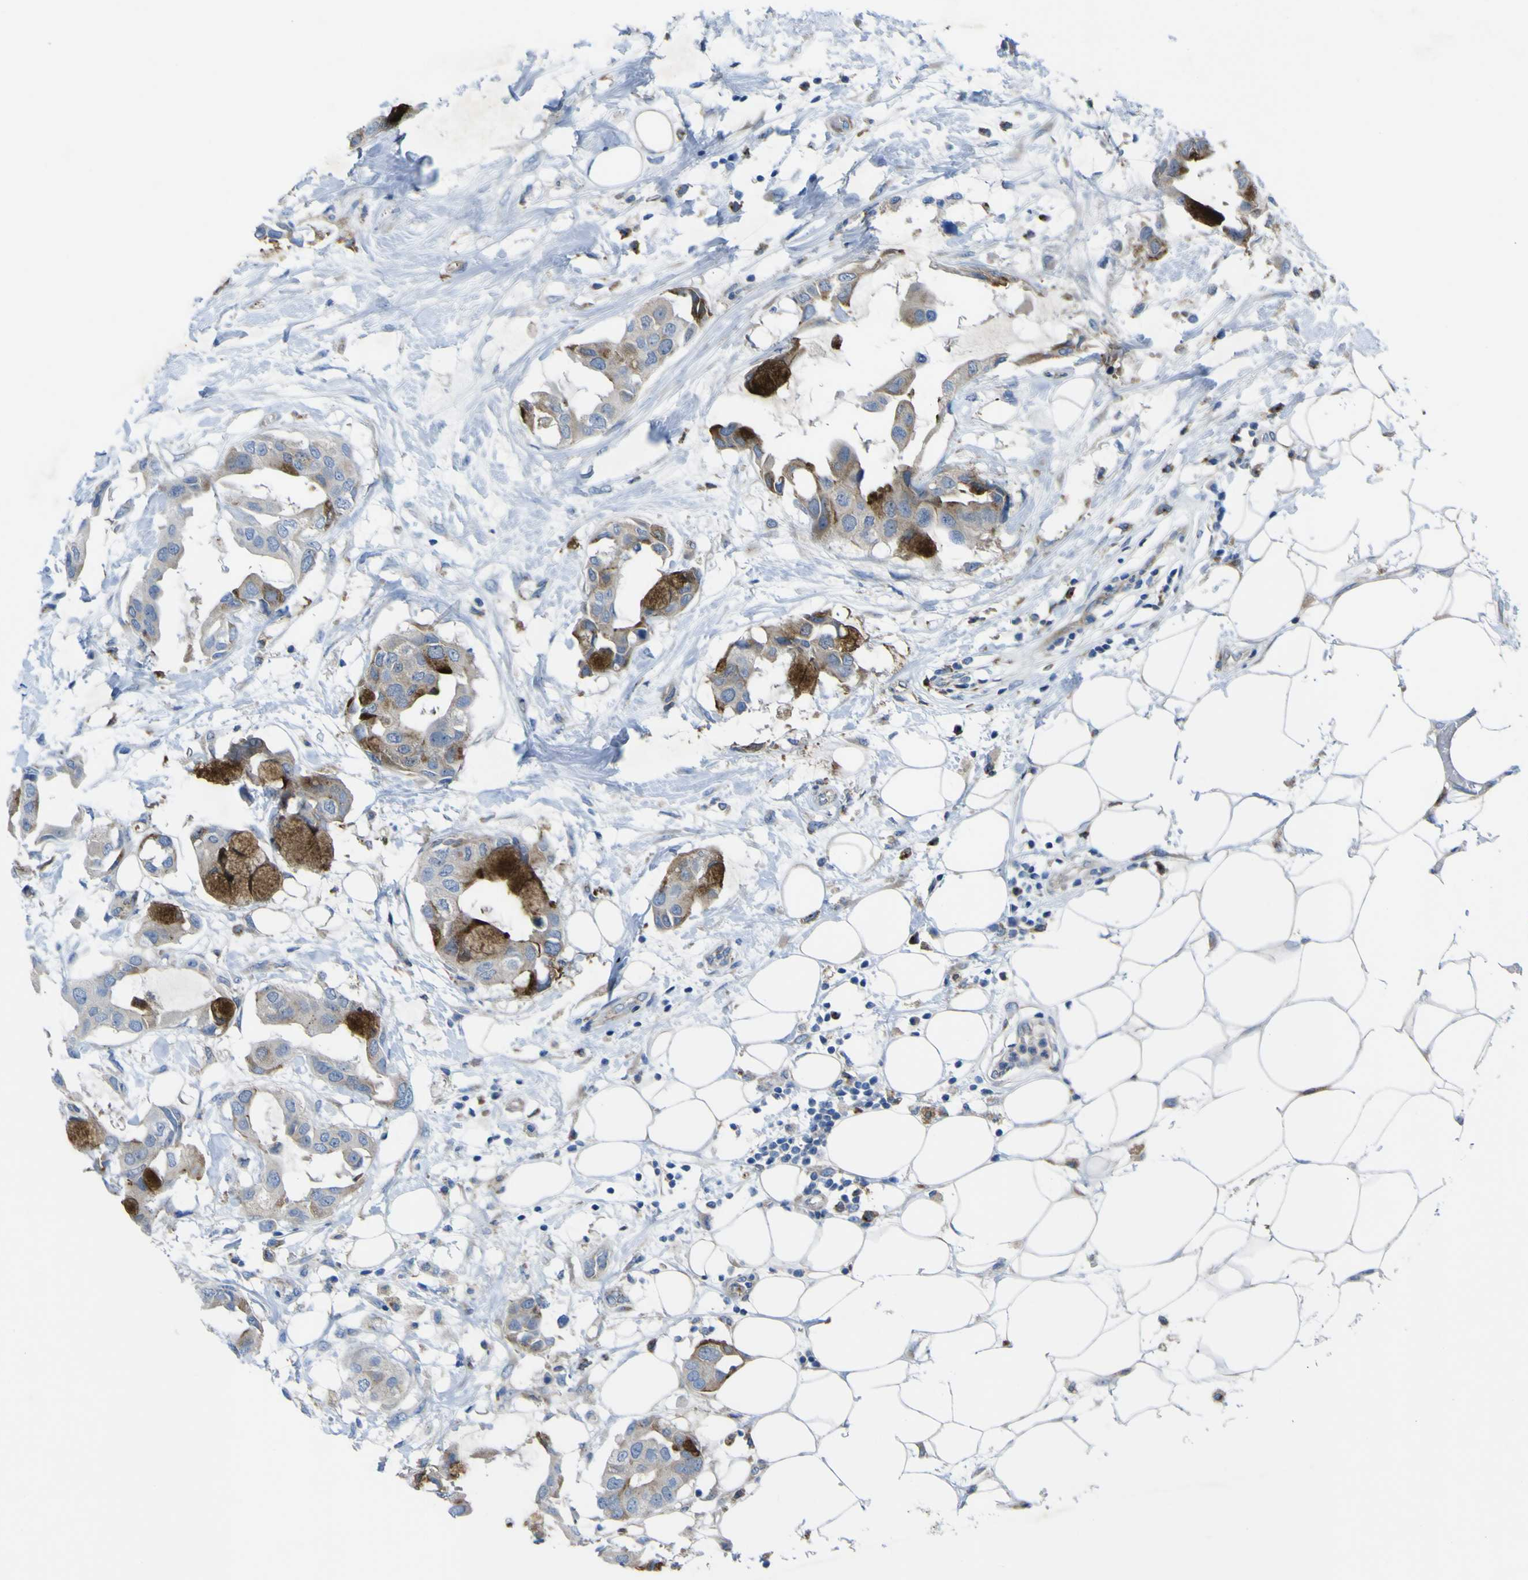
{"staining": {"intensity": "strong", "quantity": "25%-75%", "location": "cytoplasmic/membranous"}, "tissue": "breast cancer", "cell_type": "Tumor cells", "image_type": "cancer", "snomed": [{"axis": "morphology", "description": "Duct carcinoma"}, {"axis": "topography", "description": "Breast"}], "caption": "DAB immunohistochemical staining of human breast invasive ductal carcinoma displays strong cytoplasmic/membranous protein positivity in about 25%-75% of tumor cells.", "gene": "CST3", "patient": {"sex": "female", "age": 40}}